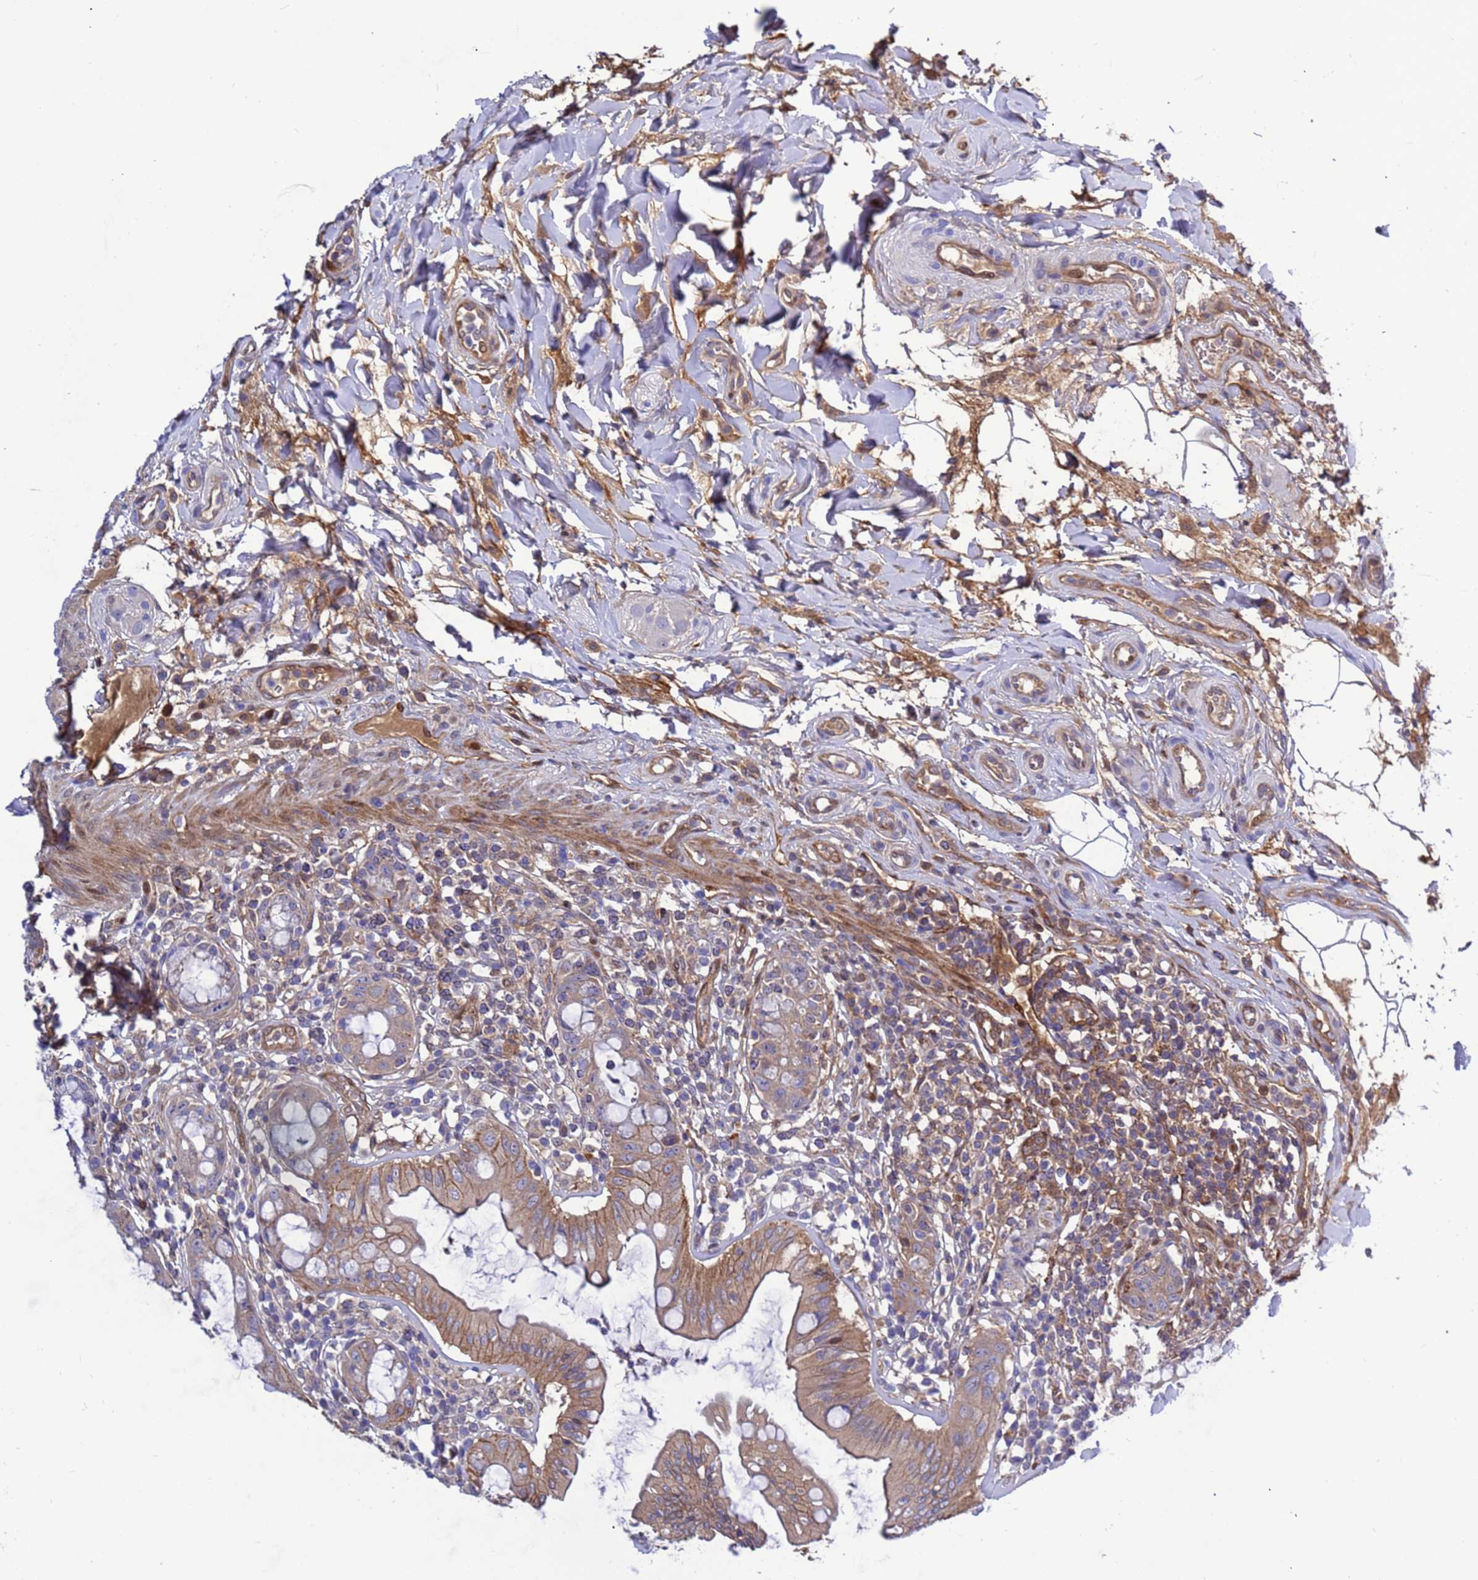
{"staining": {"intensity": "strong", "quantity": ">75%", "location": "cytoplasmic/membranous"}, "tissue": "rectum", "cell_type": "Glandular cells", "image_type": "normal", "snomed": [{"axis": "morphology", "description": "Normal tissue, NOS"}, {"axis": "topography", "description": "Rectum"}], "caption": "This histopathology image exhibits IHC staining of benign rectum, with high strong cytoplasmic/membranous positivity in about >75% of glandular cells.", "gene": "FOXRED1", "patient": {"sex": "female", "age": 57}}